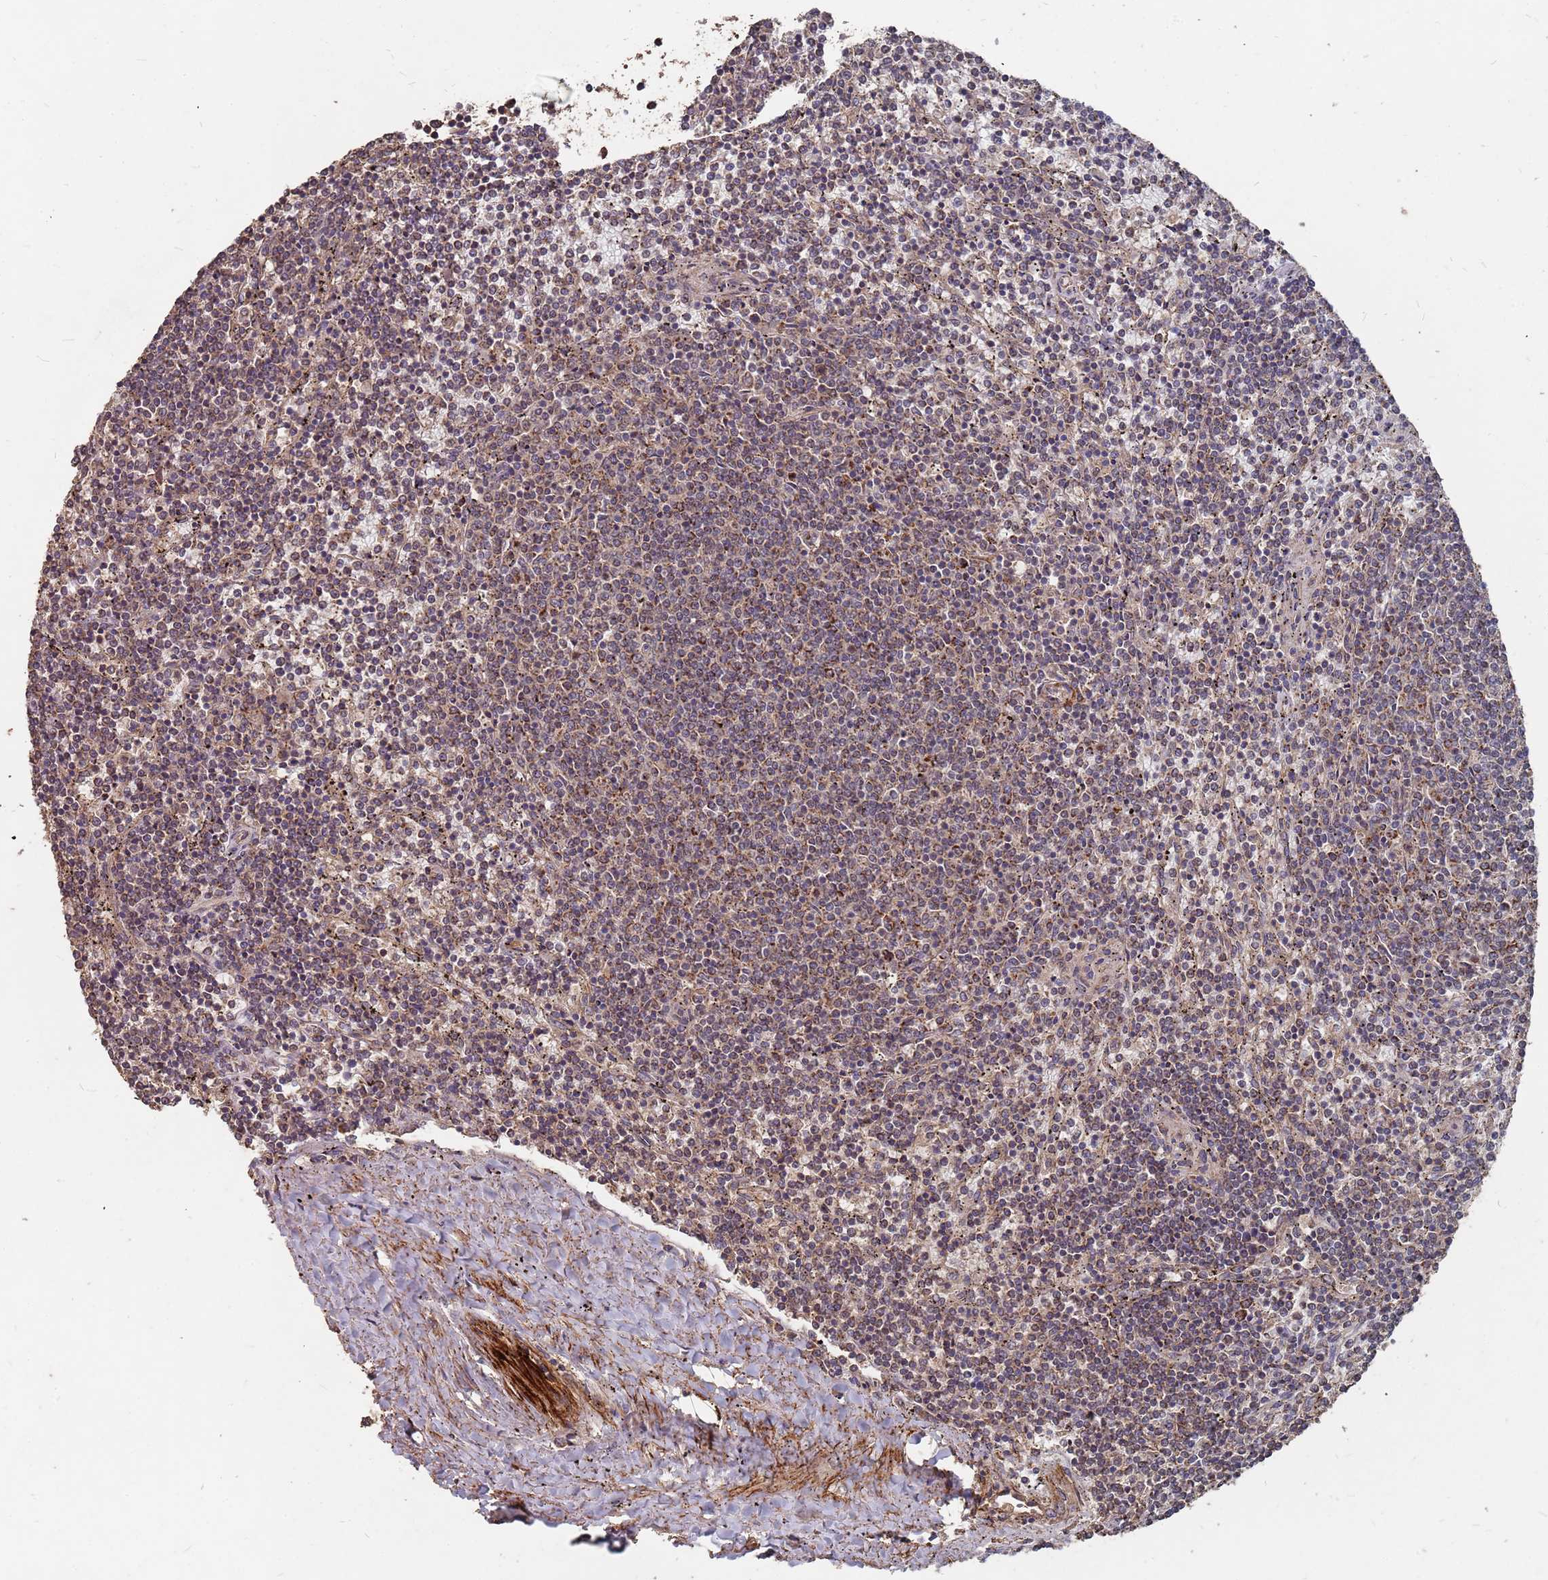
{"staining": {"intensity": "moderate", "quantity": "25%-75%", "location": "cytoplasmic/membranous"}, "tissue": "lymphoma", "cell_type": "Tumor cells", "image_type": "cancer", "snomed": [{"axis": "morphology", "description": "Malignant lymphoma, non-Hodgkin's type, Low grade"}, {"axis": "topography", "description": "Spleen"}], "caption": "Human malignant lymphoma, non-Hodgkin's type (low-grade) stained with a brown dye reveals moderate cytoplasmic/membranous positive positivity in about 25%-75% of tumor cells.", "gene": "PRORP", "patient": {"sex": "female", "age": 50}}